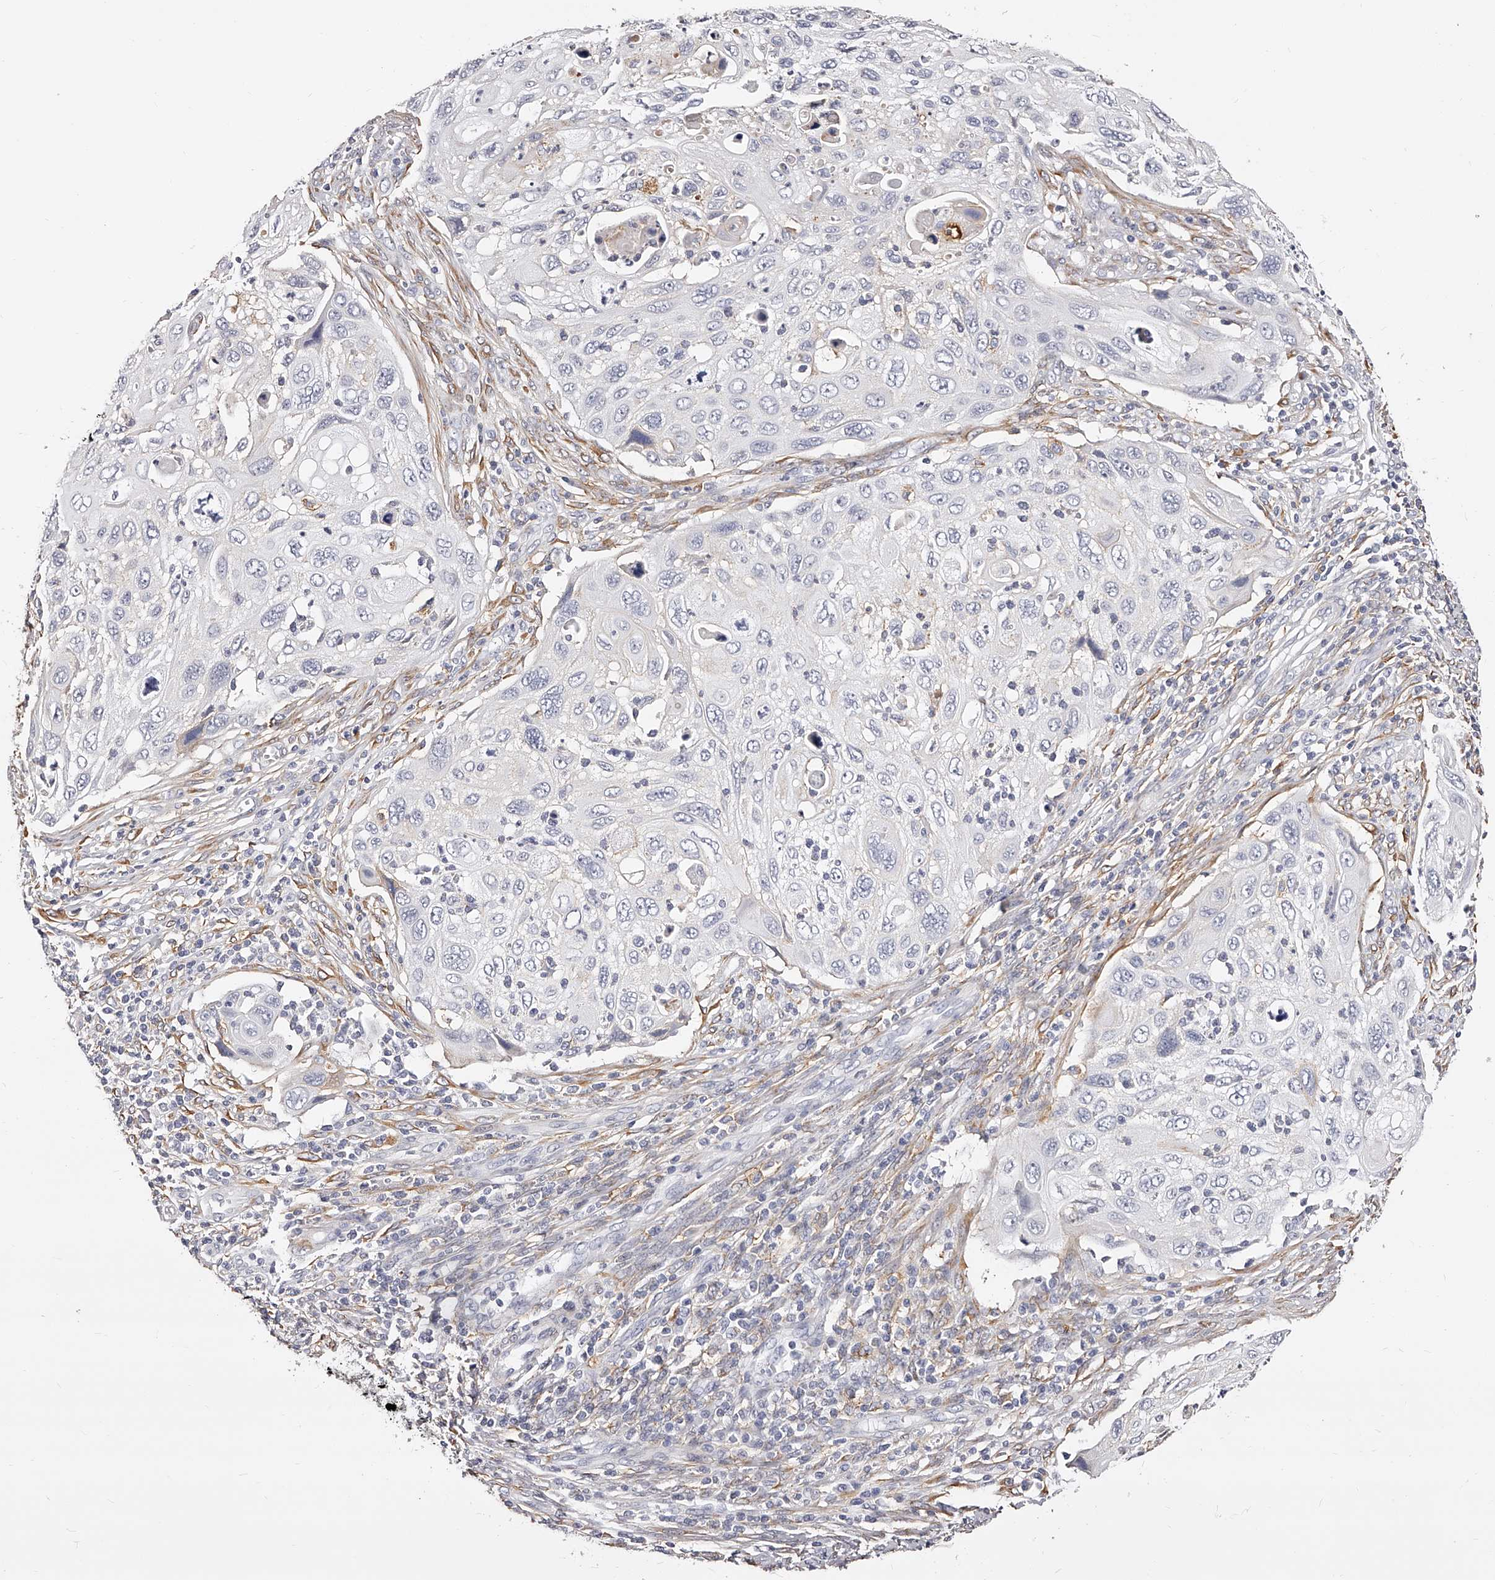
{"staining": {"intensity": "negative", "quantity": "none", "location": "none"}, "tissue": "cervical cancer", "cell_type": "Tumor cells", "image_type": "cancer", "snomed": [{"axis": "morphology", "description": "Squamous cell carcinoma, NOS"}, {"axis": "topography", "description": "Cervix"}], "caption": "Protein analysis of cervical cancer demonstrates no significant staining in tumor cells.", "gene": "CD82", "patient": {"sex": "female", "age": 70}}